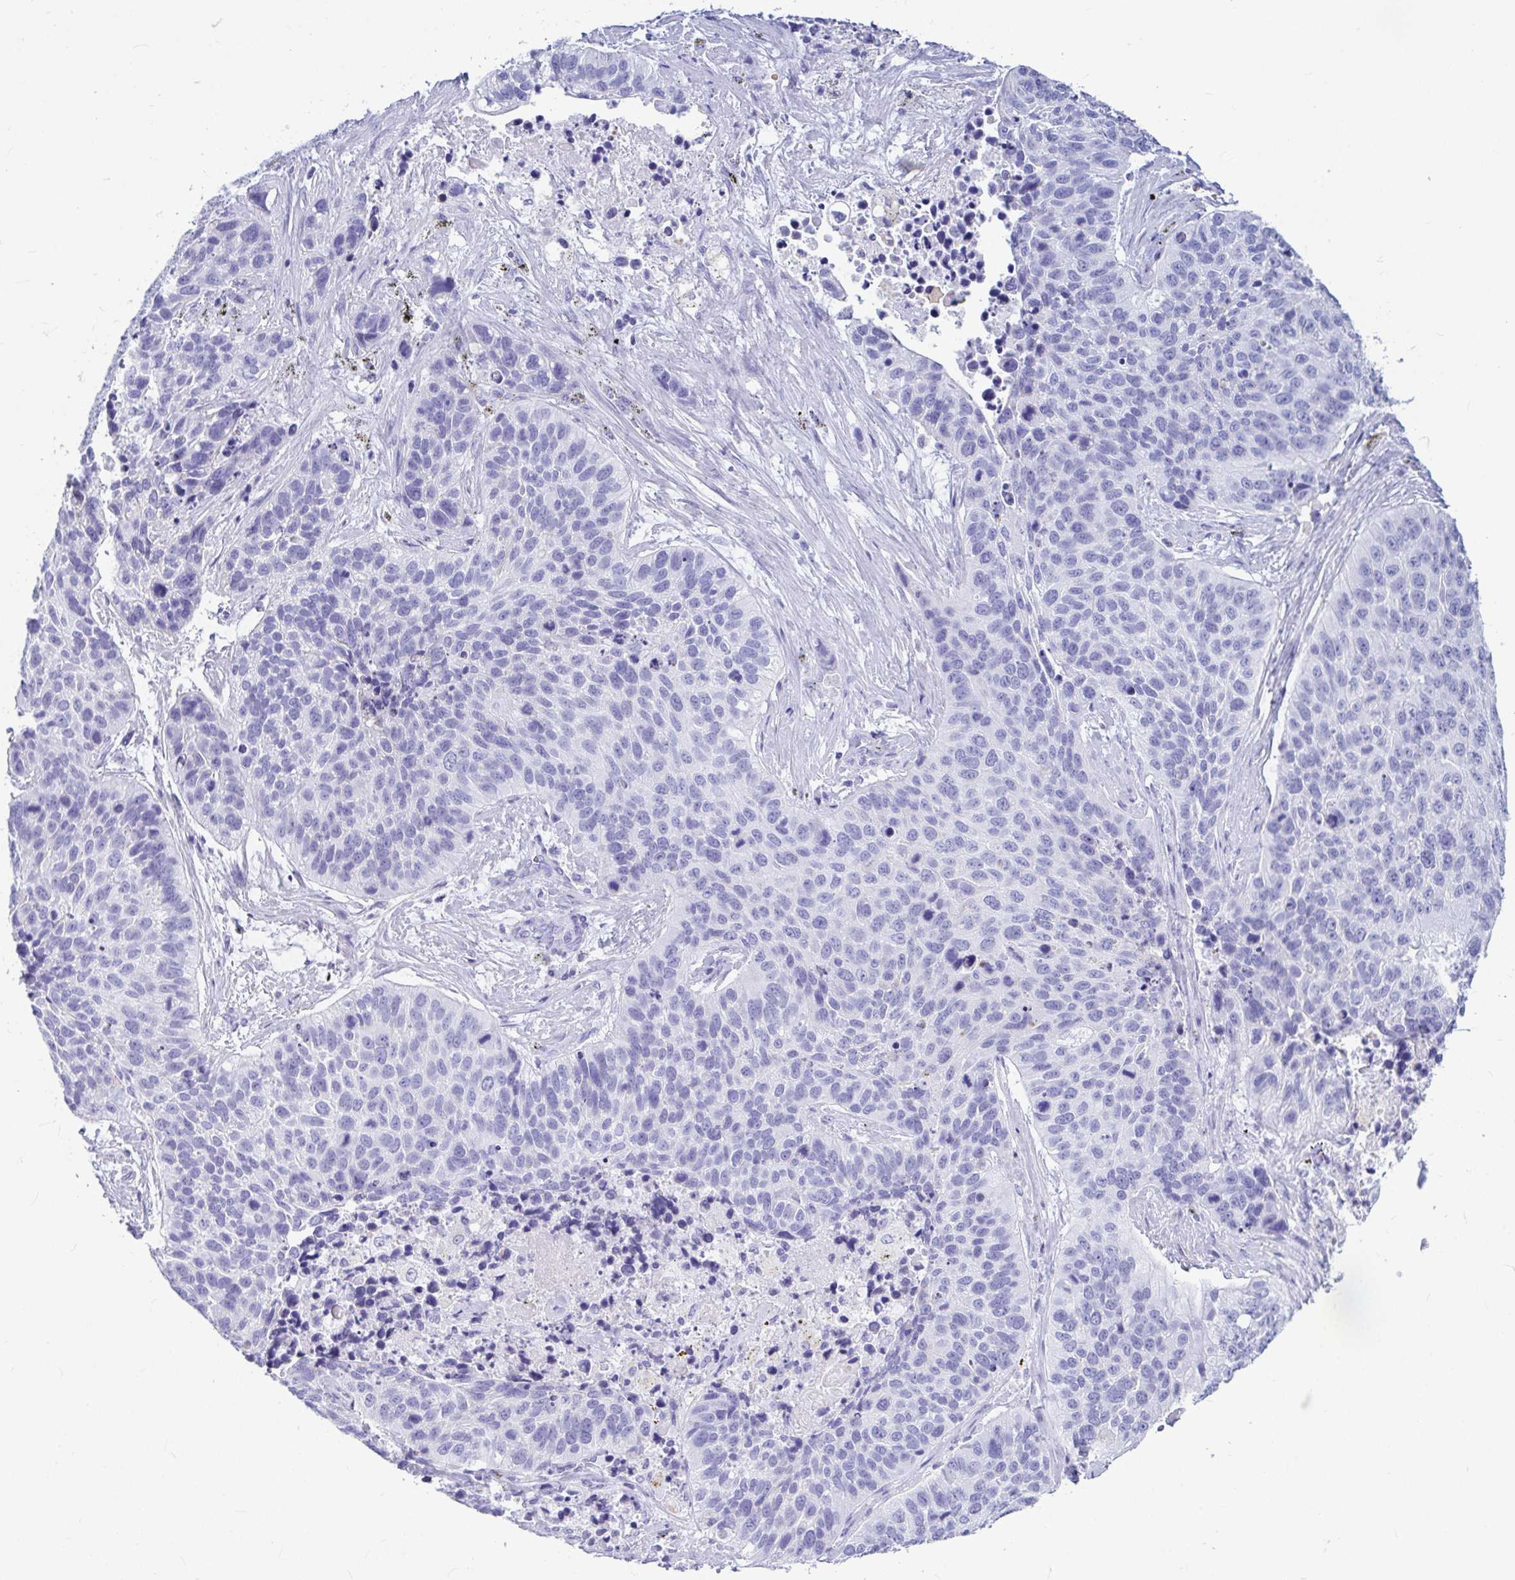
{"staining": {"intensity": "negative", "quantity": "none", "location": "none"}, "tissue": "lung cancer", "cell_type": "Tumor cells", "image_type": "cancer", "snomed": [{"axis": "morphology", "description": "Squamous cell carcinoma, NOS"}, {"axis": "topography", "description": "Lung"}], "caption": "Immunohistochemical staining of human lung cancer (squamous cell carcinoma) reveals no significant positivity in tumor cells.", "gene": "OR5J2", "patient": {"sex": "male", "age": 62}}